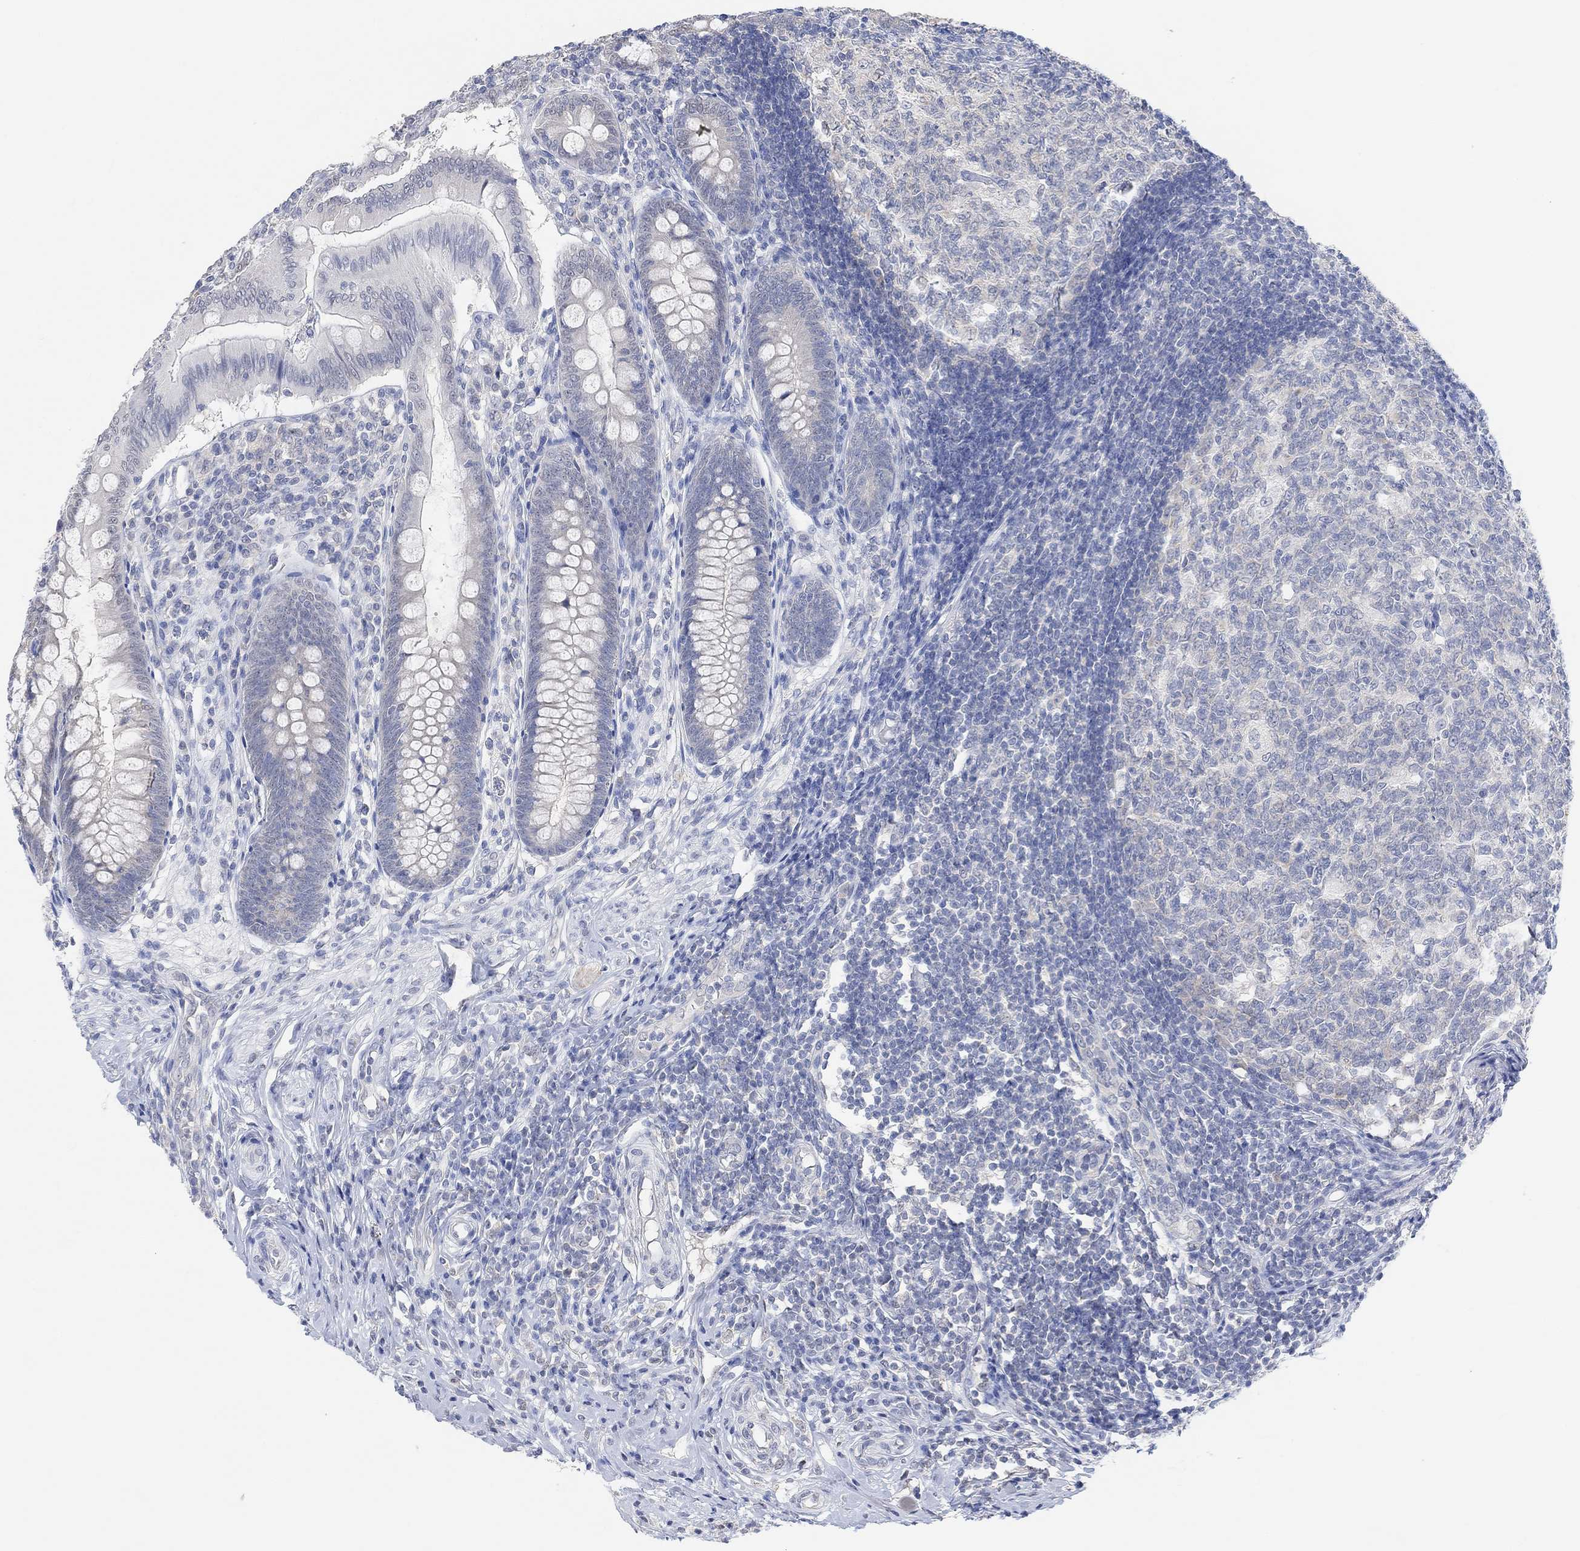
{"staining": {"intensity": "negative", "quantity": "none", "location": "none"}, "tissue": "appendix", "cell_type": "Glandular cells", "image_type": "normal", "snomed": [{"axis": "morphology", "description": "Normal tissue, NOS"}, {"axis": "morphology", "description": "Inflammation, NOS"}, {"axis": "topography", "description": "Appendix"}], "caption": "Appendix stained for a protein using immunohistochemistry (IHC) reveals no staining glandular cells.", "gene": "MUC1", "patient": {"sex": "male", "age": 16}}